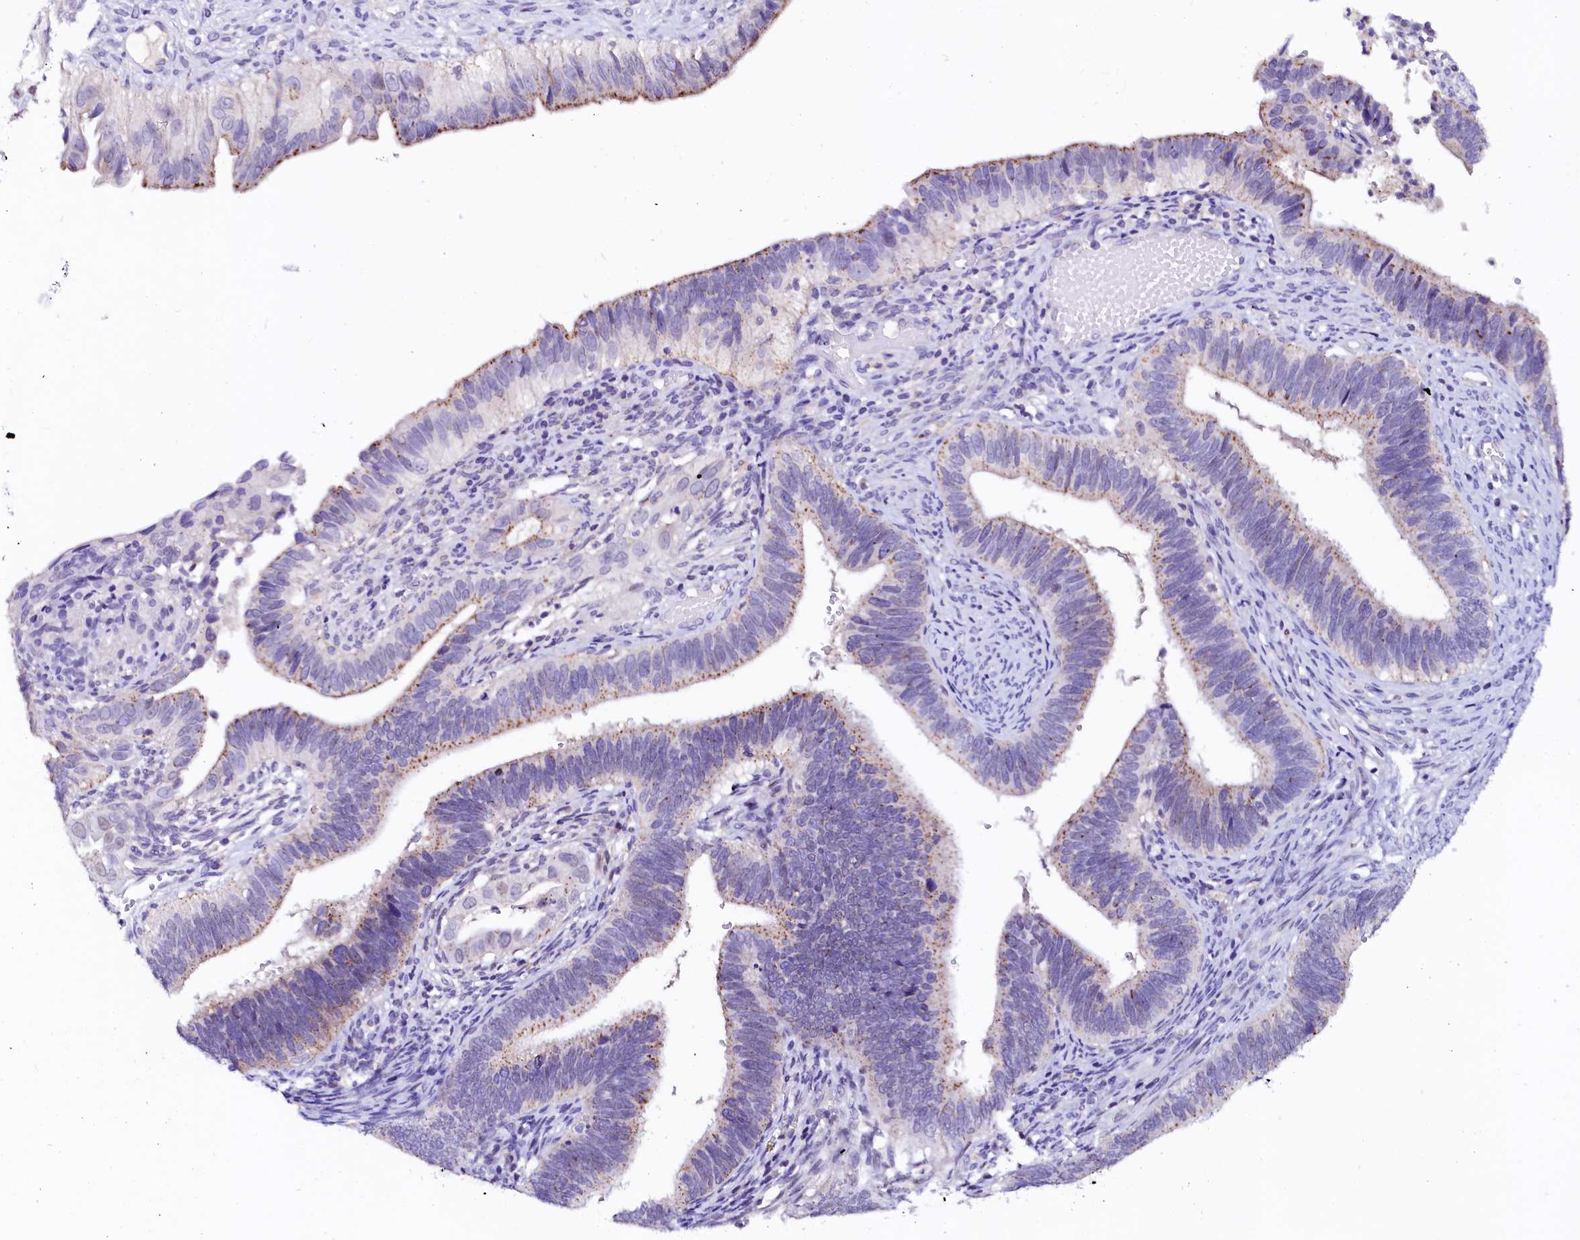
{"staining": {"intensity": "moderate", "quantity": "<25%", "location": "cytoplasmic/membranous"}, "tissue": "cervical cancer", "cell_type": "Tumor cells", "image_type": "cancer", "snomed": [{"axis": "morphology", "description": "Adenocarcinoma, NOS"}, {"axis": "topography", "description": "Cervix"}], "caption": "This photomicrograph exhibits immunohistochemistry (IHC) staining of human adenocarcinoma (cervical), with low moderate cytoplasmic/membranous staining in approximately <25% of tumor cells.", "gene": "NALF1", "patient": {"sex": "female", "age": 42}}